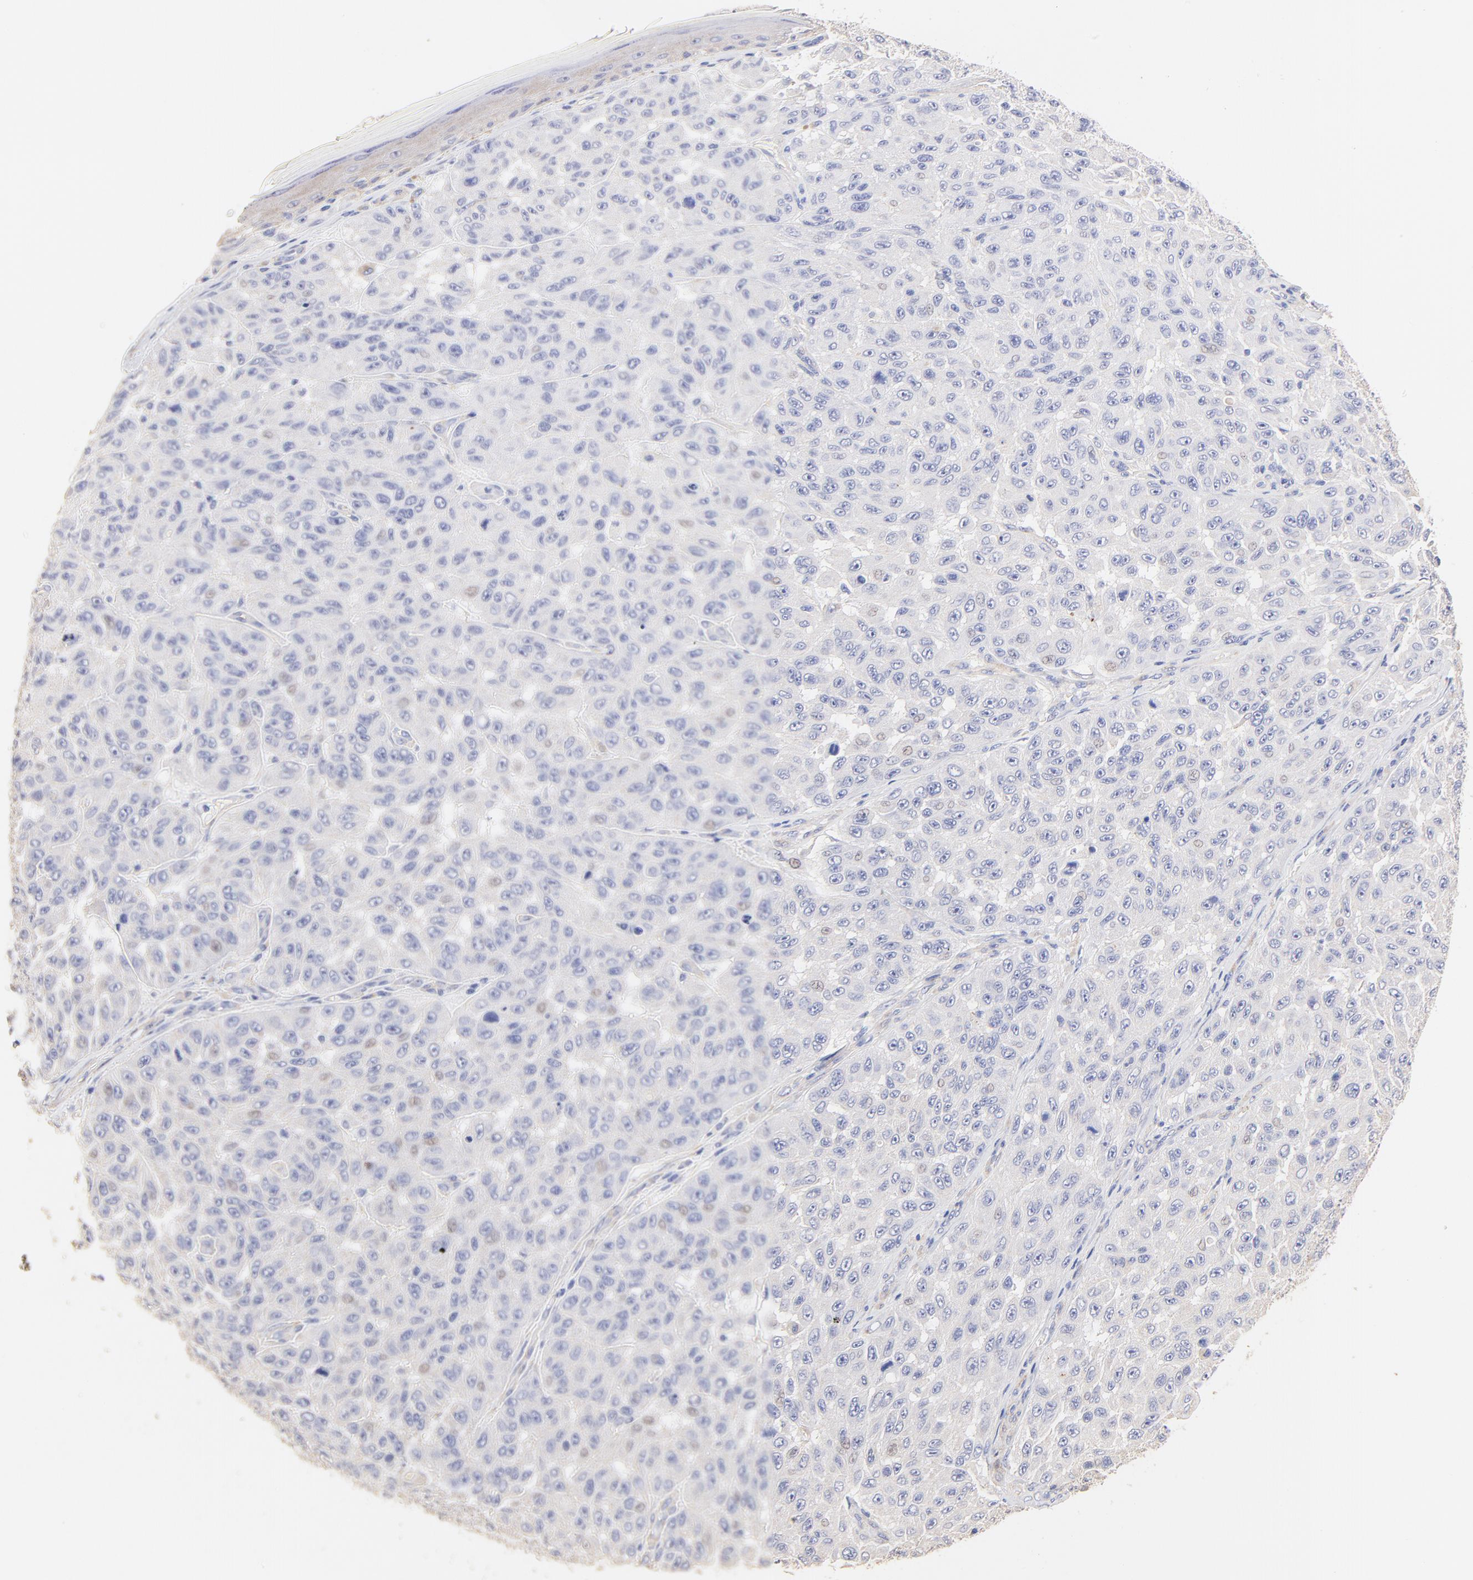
{"staining": {"intensity": "weak", "quantity": "<25%", "location": "nuclear"}, "tissue": "melanoma", "cell_type": "Tumor cells", "image_type": "cancer", "snomed": [{"axis": "morphology", "description": "Malignant melanoma, NOS"}, {"axis": "topography", "description": "Skin"}], "caption": "Tumor cells show no significant protein expression in malignant melanoma.", "gene": "ACTRT1", "patient": {"sex": "male", "age": 30}}